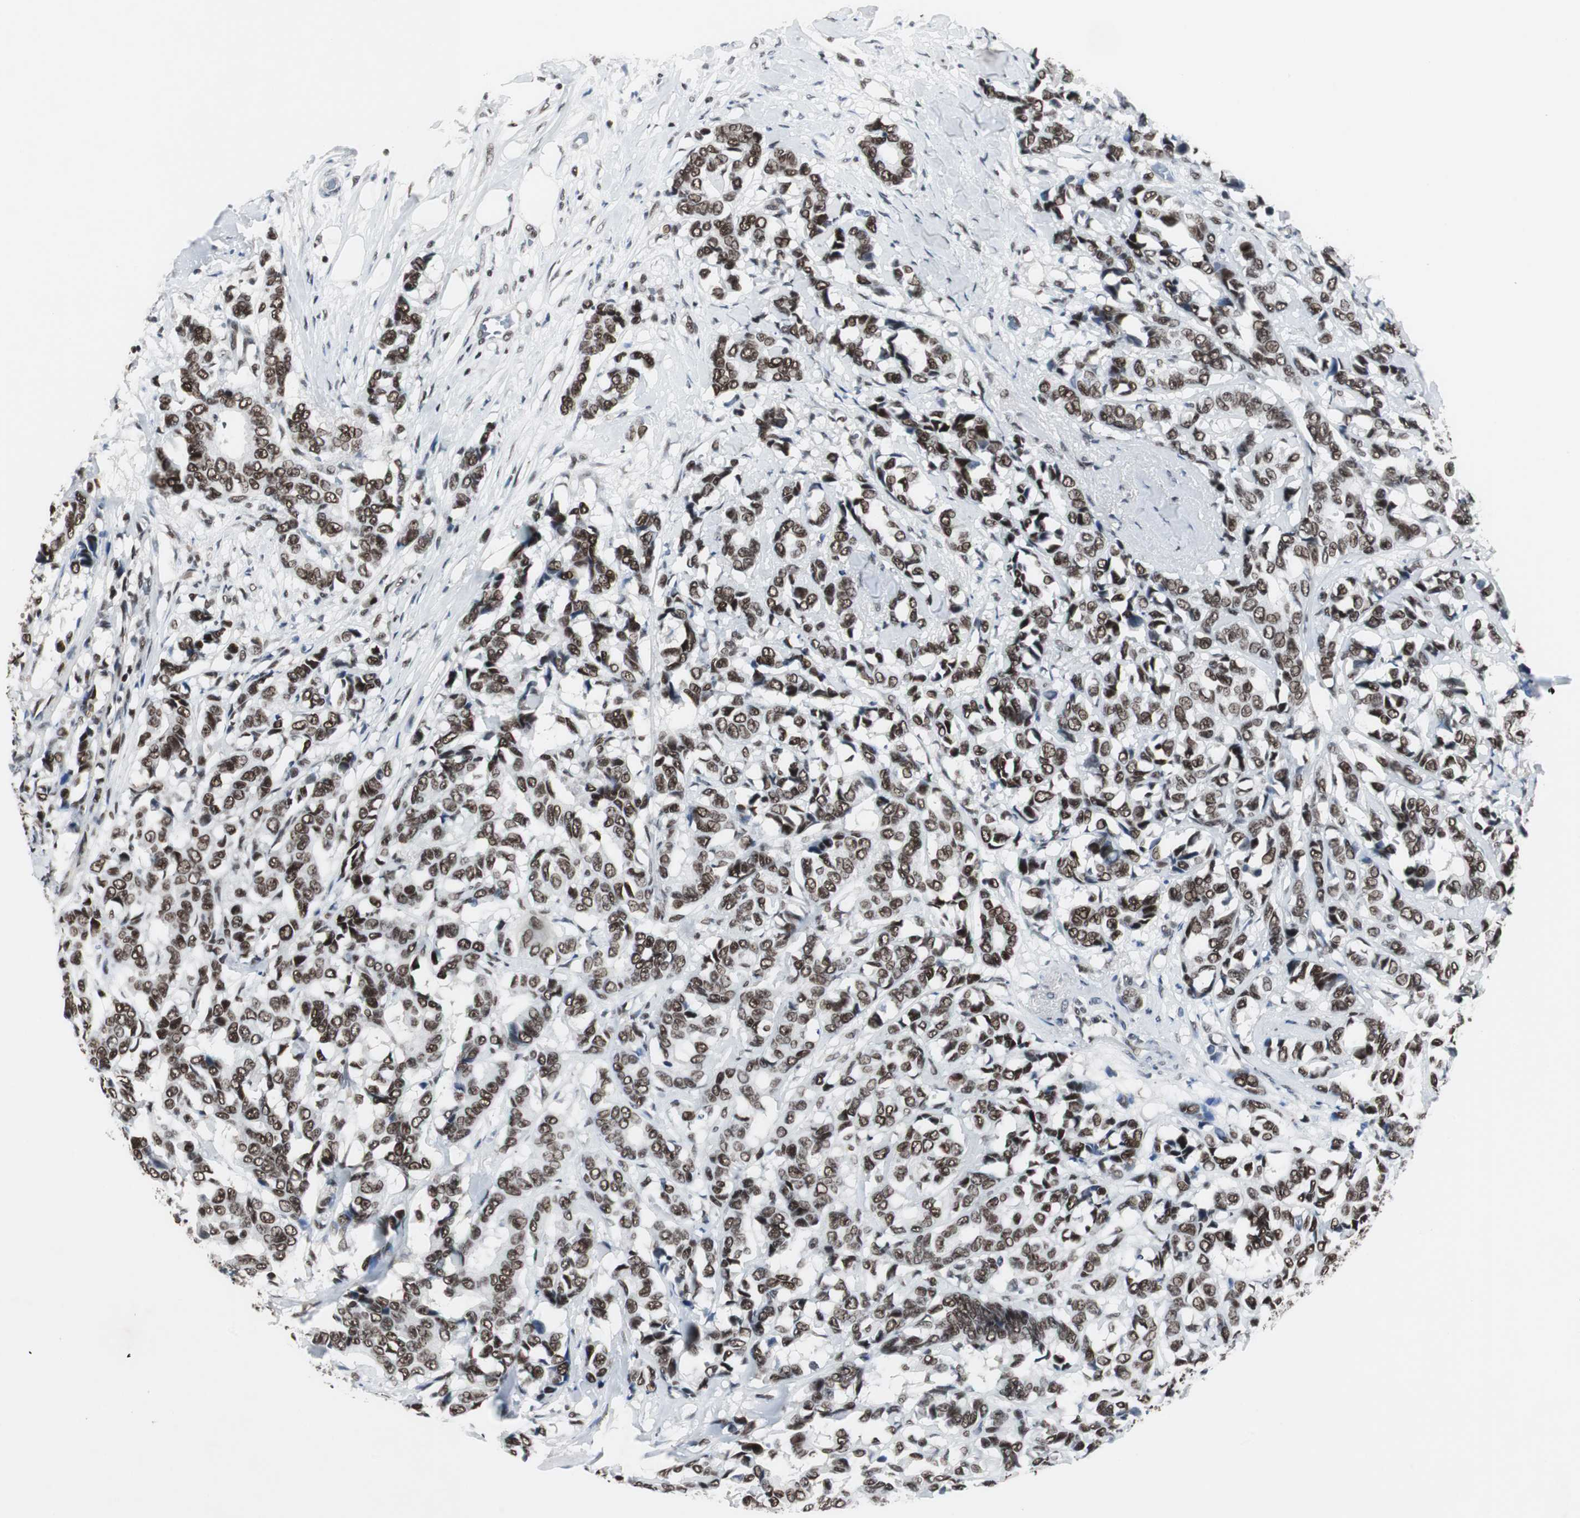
{"staining": {"intensity": "strong", "quantity": ">75%", "location": "nuclear"}, "tissue": "breast cancer", "cell_type": "Tumor cells", "image_type": "cancer", "snomed": [{"axis": "morphology", "description": "Duct carcinoma"}, {"axis": "topography", "description": "Breast"}], "caption": "IHC histopathology image of breast intraductal carcinoma stained for a protein (brown), which shows high levels of strong nuclear positivity in approximately >75% of tumor cells.", "gene": "RAD9A", "patient": {"sex": "female", "age": 87}}